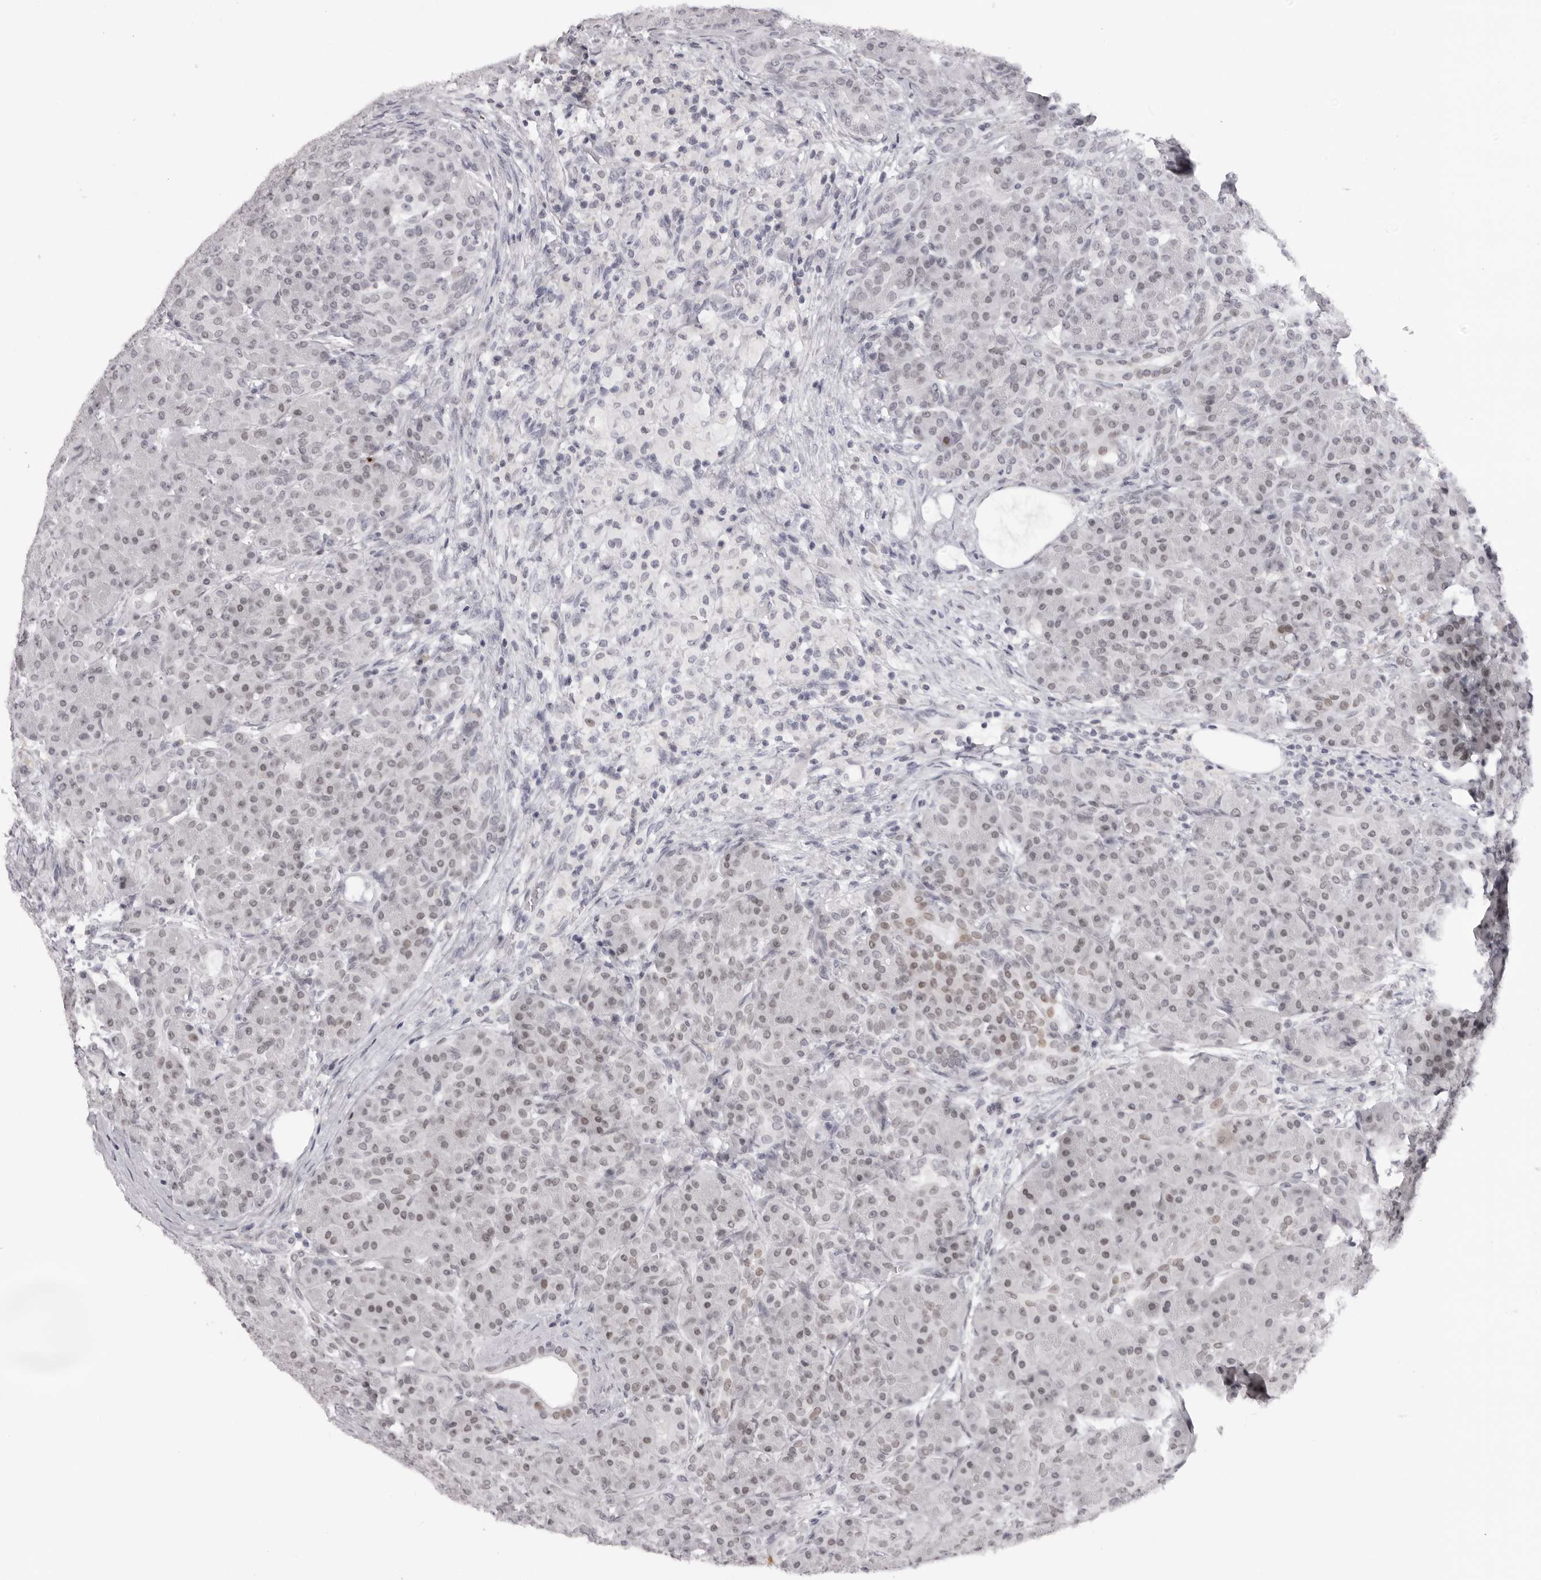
{"staining": {"intensity": "moderate", "quantity": "<25%", "location": "cytoplasmic/membranous,nuclear"}, "tissue": "pancreas", "cell_type": "Exocrine glandular cells", "image_type": "normal", "snomed": [{"axis": "morphology", "description": "Normal tissue, NOS"}, {"axis": "topography", "description": "Pancreas"}], "caption": "A low amount of moderate cytoplasmic/membranous,nuclear staining is identified in about <25% of exocrine glandular cells in benign pancreas. Ihc stains the protein of interest in brown and the nuclei are stained blue.", "gene": "MAFK", "patient": {"sex": "male", "age": 63}}